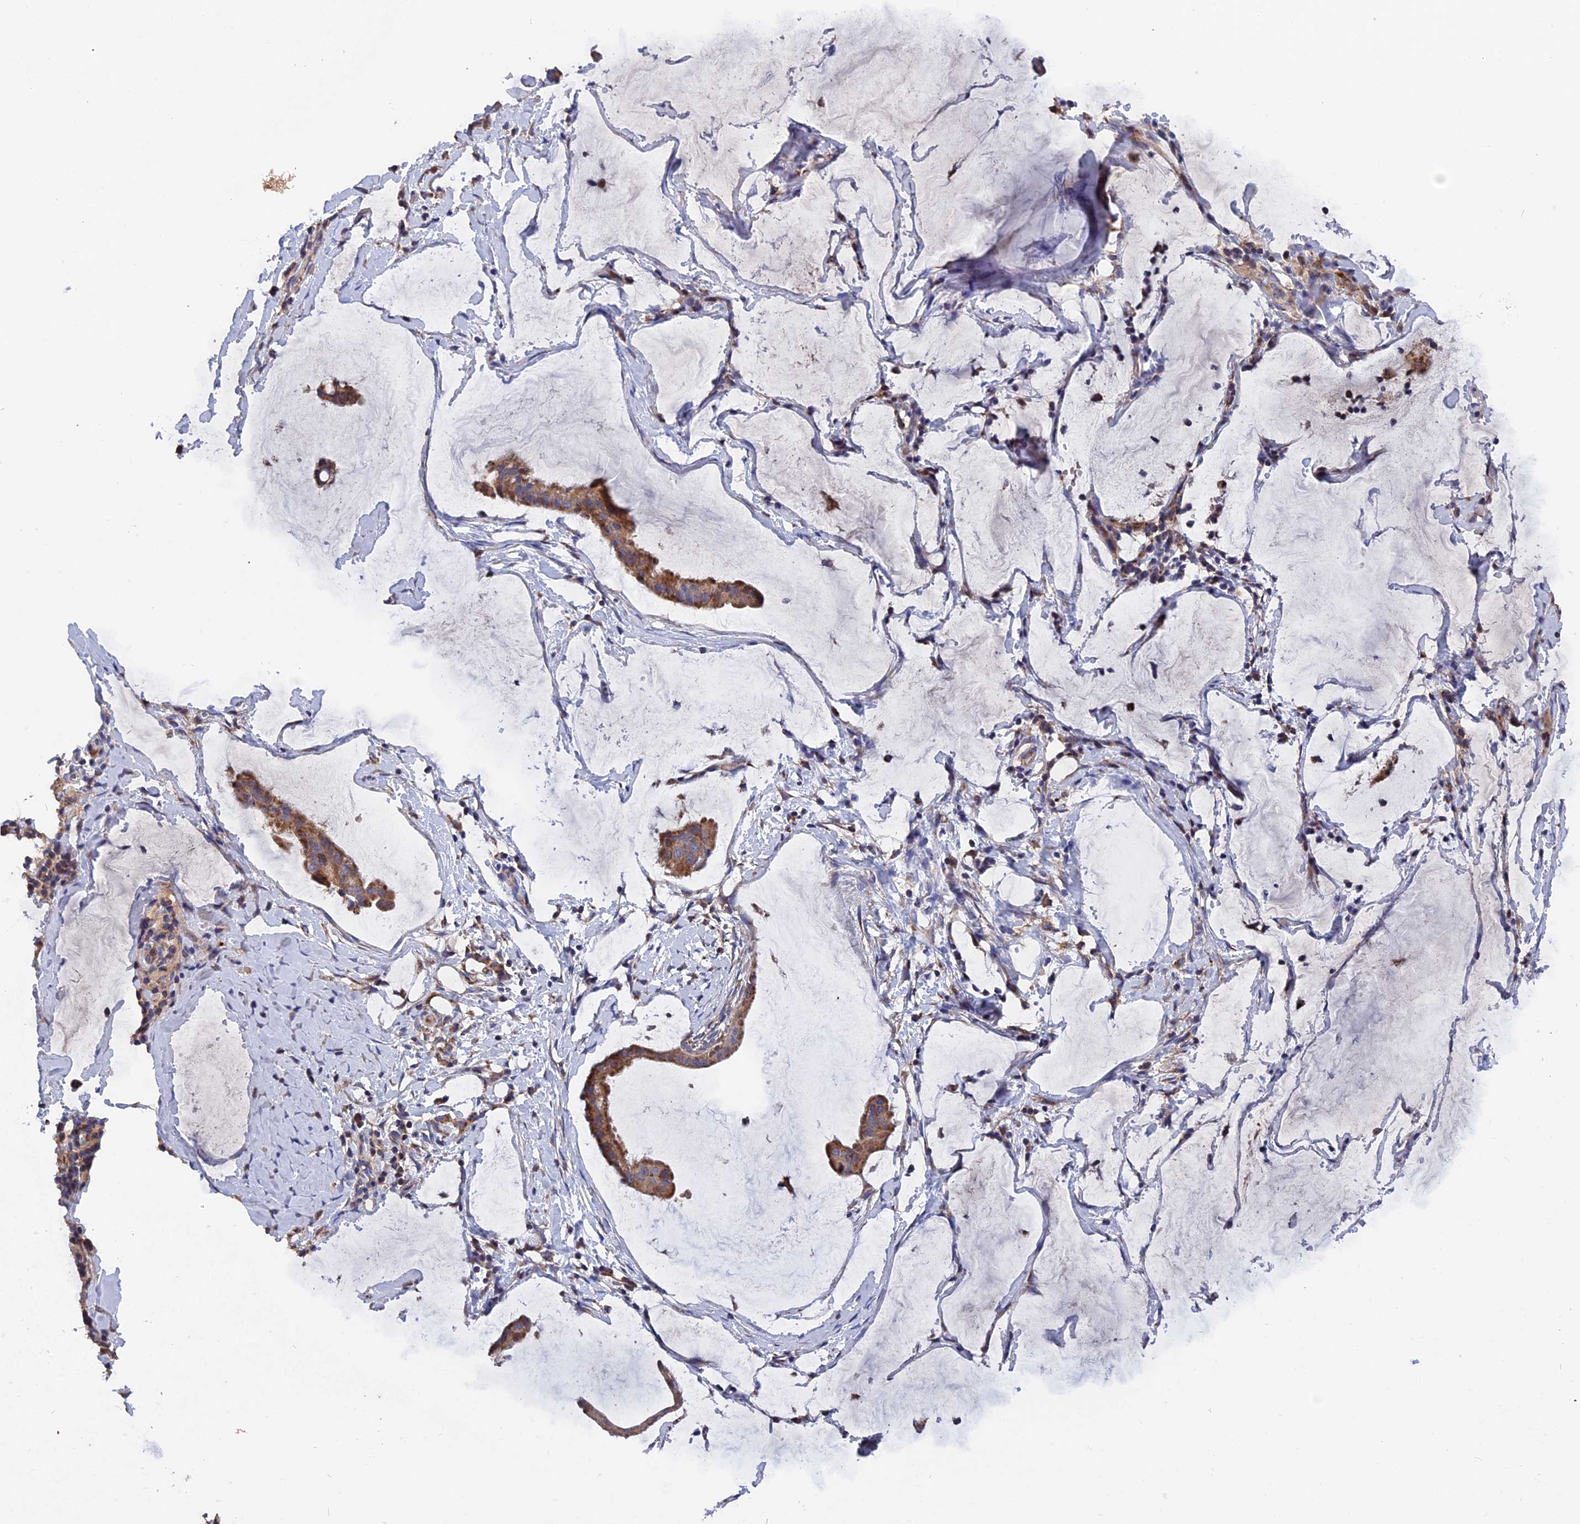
{"staining": {"intensity": "moderate", "quantity": ">75%", "location": "cytoplasmic/membranous"}, "tissue": "ovarian cancer", "cell_type": "Tumor cells", "image_type": "cancer", "snomed": [{"axis": "morphology", "description": "Cystadenocarcinoma, mucinous, NOS"}, {"axis": "topography", "description": "Ovary"}], "caption": "Immunohistochemical staining of ovarian mucinous cystadenocarcinoma shows medium levels of moderate cytoplasmic/membranous expression in about >75% of tumor cells.", "gene": "TGFA", "patient": {"sex": "female", "age": 73}}